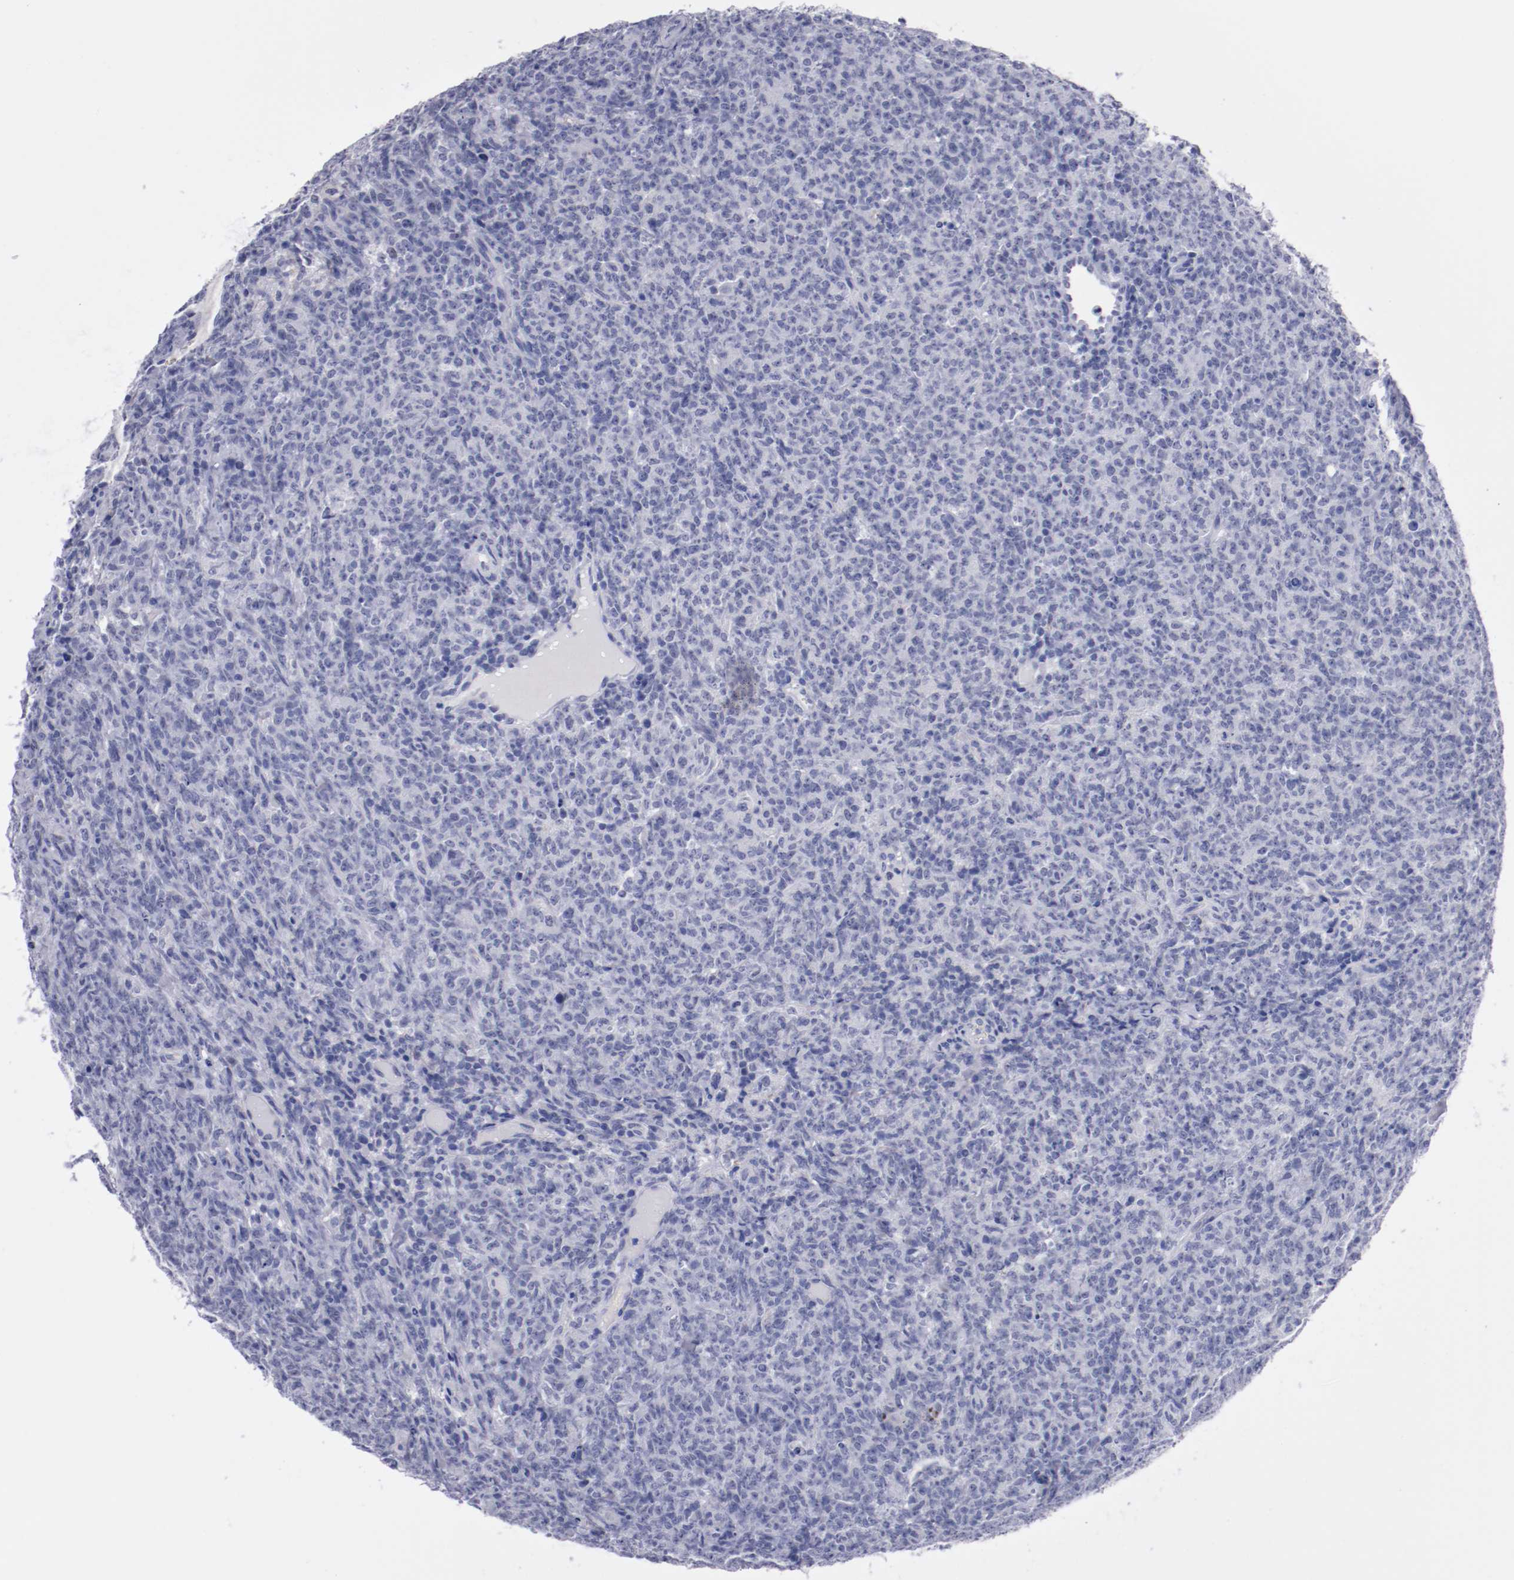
{"staining": {"intensity": "negative", "quantity": "none", "location": "none"}, "tissue": "lymphoma", "cell_type": "Tumor cells", "image_type": "cancer", "snomed": [{"axis": "morphology", "description": "Malignant lymphoma, non-Hodgkin's type, High grade"}, {"axis": "topography", "description": "Tonsil"}], "caption": "Immunohistochemistry (IHC) of human lymphoma displays no positivity in tumor cells.", "gene": "HNF1B", "patient": {"sex": "female", "age": 36}}